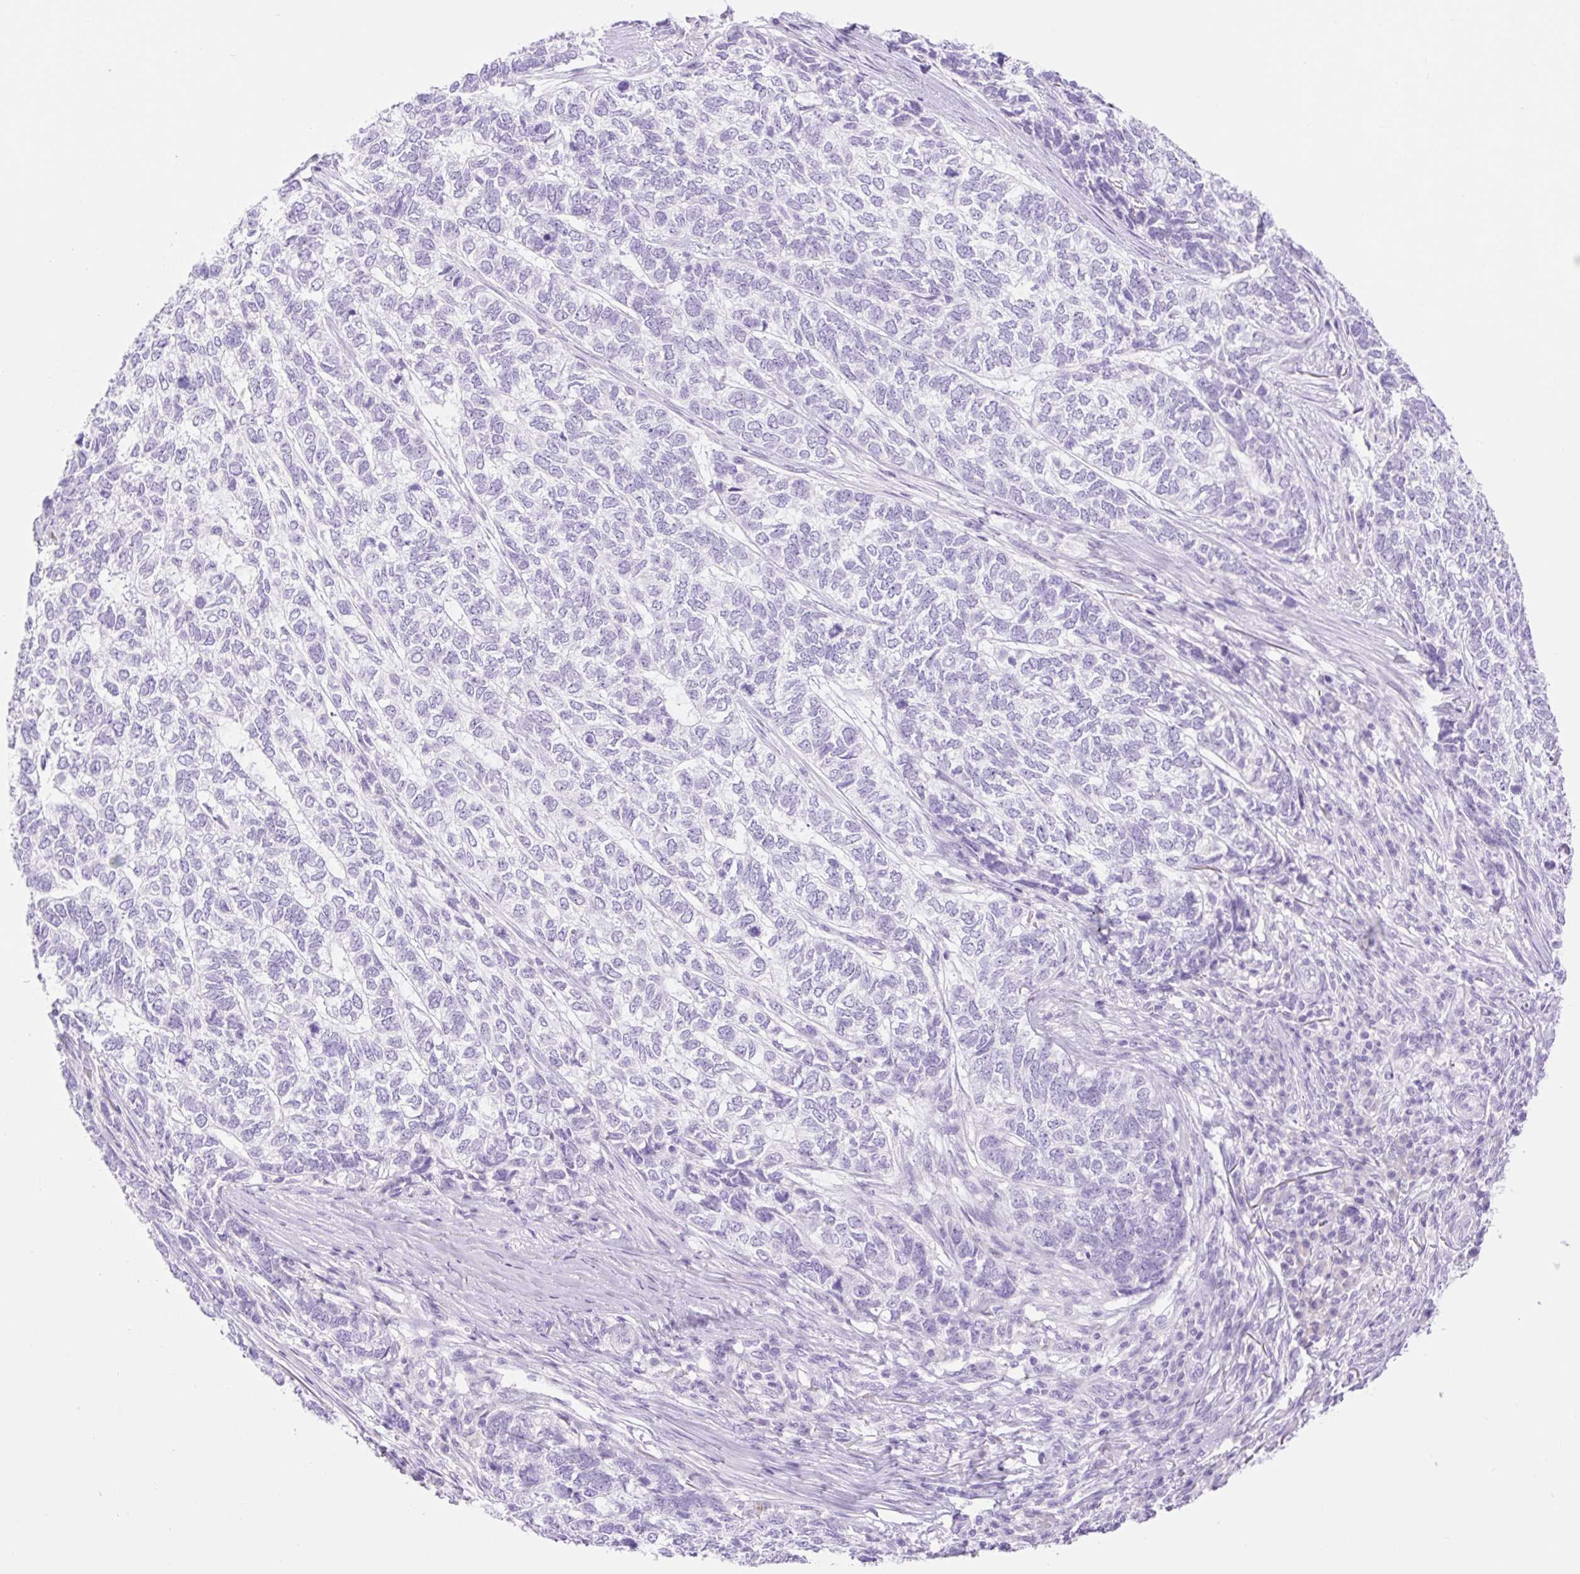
{"staining": {"intensity": "negative", "quantity": "none", "location": "none"}, "tissue": "skin cancer", "cell_type": "Tumor cells", "image_type": "cancer", "snomed": [{"axis": "morphology", "description": "Basal cell carcinoma"}, {"axis": "topography", "description": "Skin"}], "caption": "This is an IHC histopathology image of basal cell carcinoma (skin). There is no positivity in tumor cells.", "gene": "SLC25A40", "patient": {"sex": "female", "age": 65}}